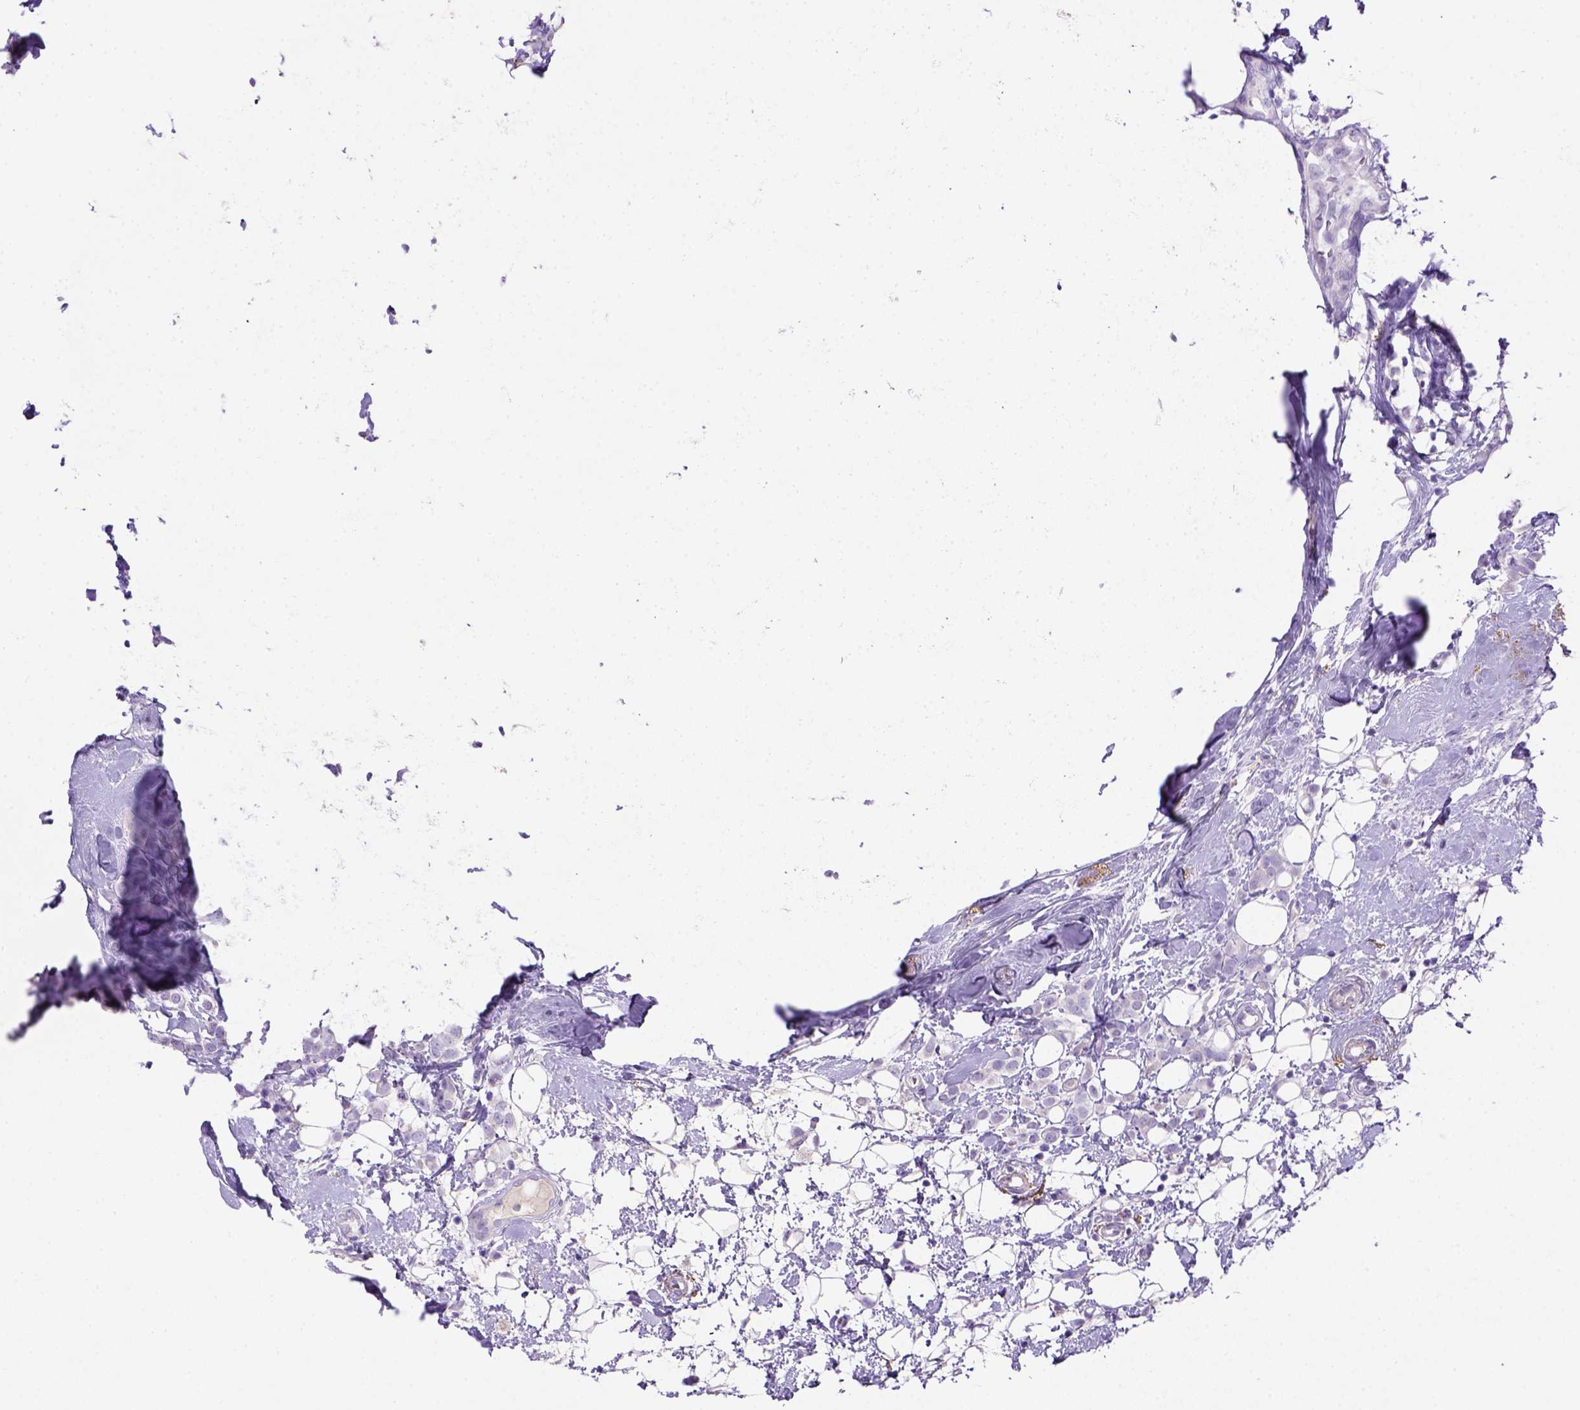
{"staining": {"intensity": "negative", "quantity": "none", "location": "none"}, "tissue": "breast cancer", "cell_type": "Tumor cells", "image_type": "cancer", "snomed": [{"axis": "morphology", "description": "Lobular carcinoma"}, {"axis": "topography", "description": "Breast"}], "caption": "Tumor cells are negative for protein expression in human breast cancer (lobular carcinoma).", "gene": "SIRPD", "patient": {"sex": "female", "age": 49}}